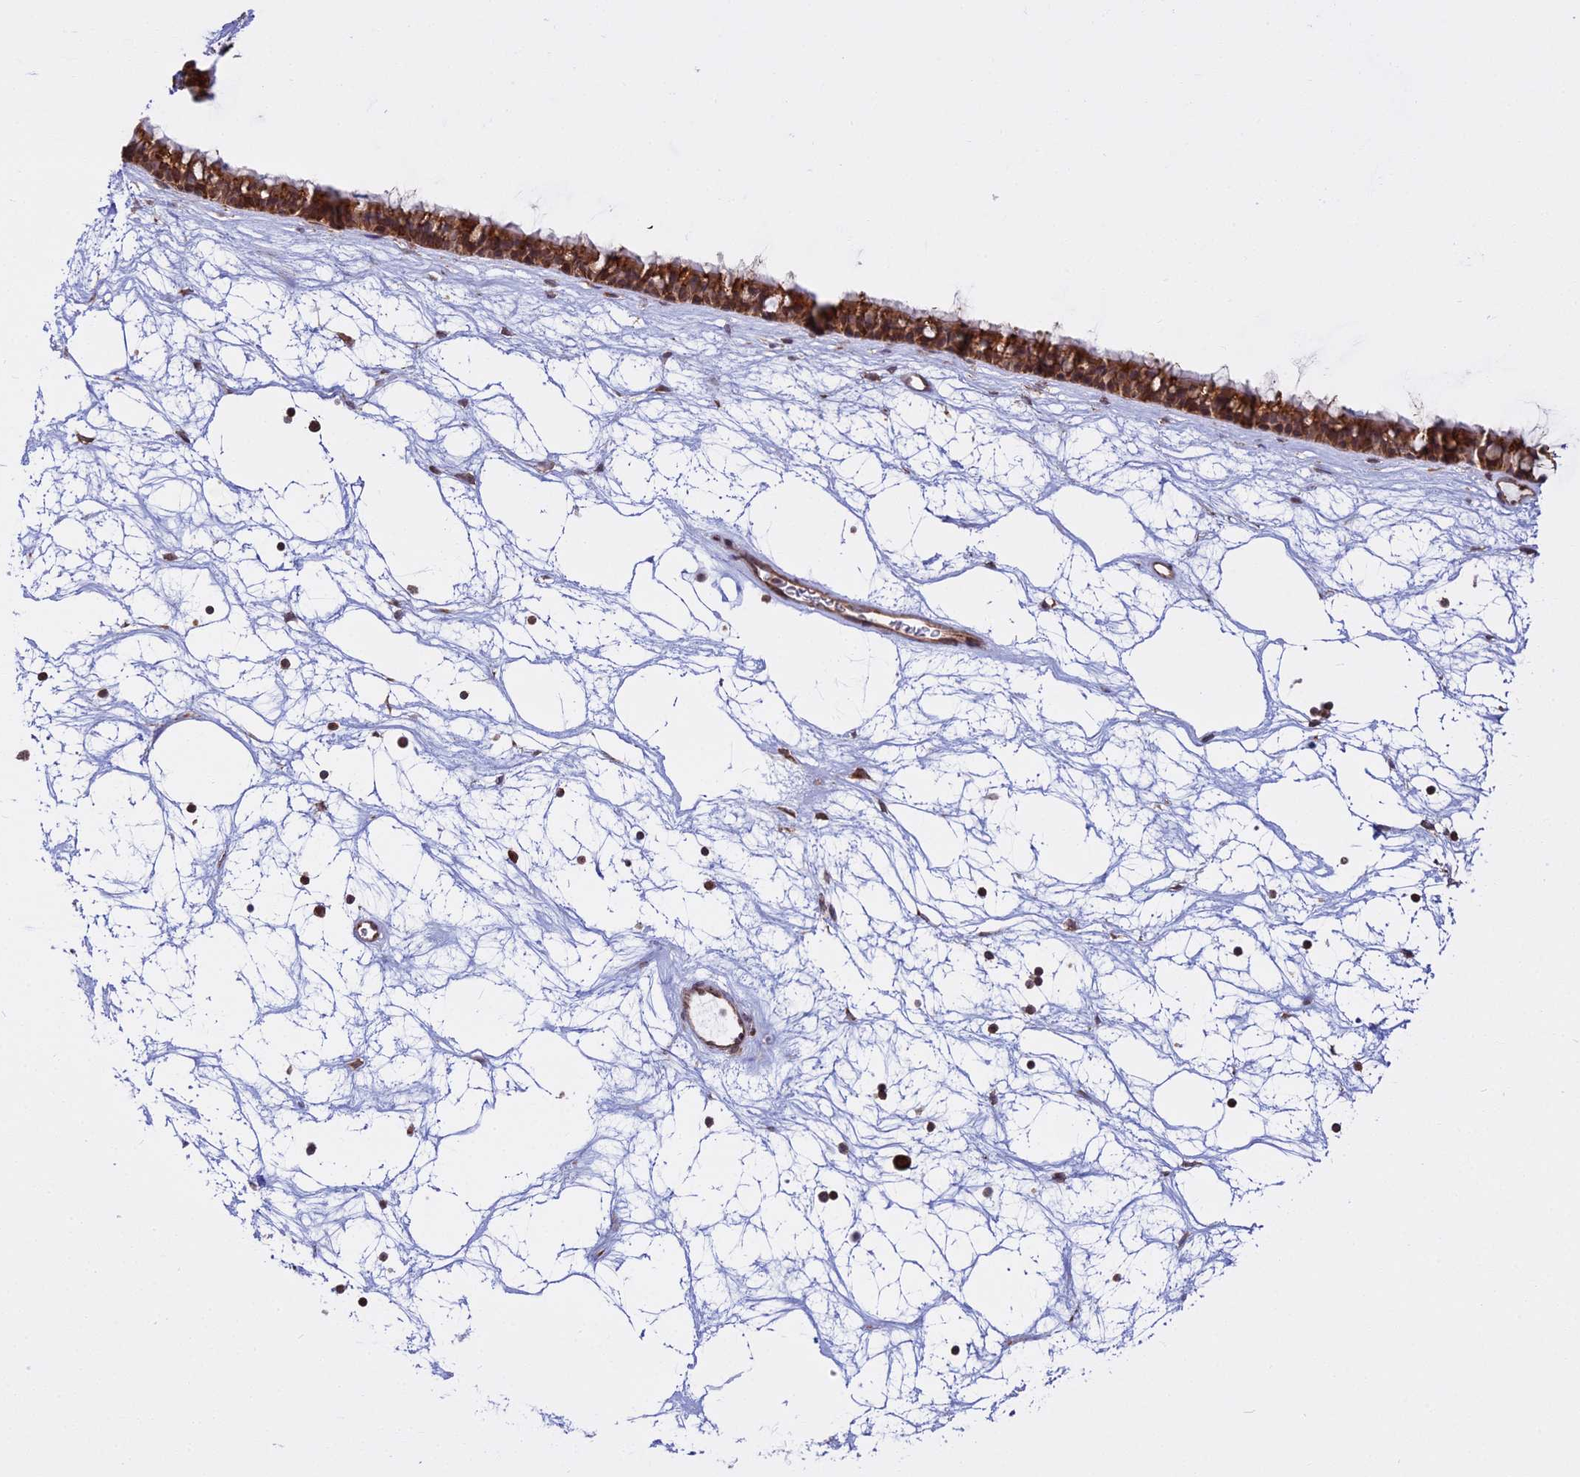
{"staining": {"intensity": "strong", "quantity": ">75%", "location": "cytoplasmic/membranous"}, "tissue": "nasopharynx", "cell_type": "Respiratory epithelial cells", "image_type": "normal", "snomed": [{"axis": "morphology", "description": "Normal tissue, NOS"}, {"axis": "topography", "description": "Nasopharynx"}], "caption": "Immunohistochemistry photomicrograph of benign nasopharynx stained for a protein (brown), which displays high levels of strong cytoplasmic/membranous expression in approximately >75% of respiratory epithelial cells.", "gene": "RPL26", "patient": {"sex": "male", "age": 64}}